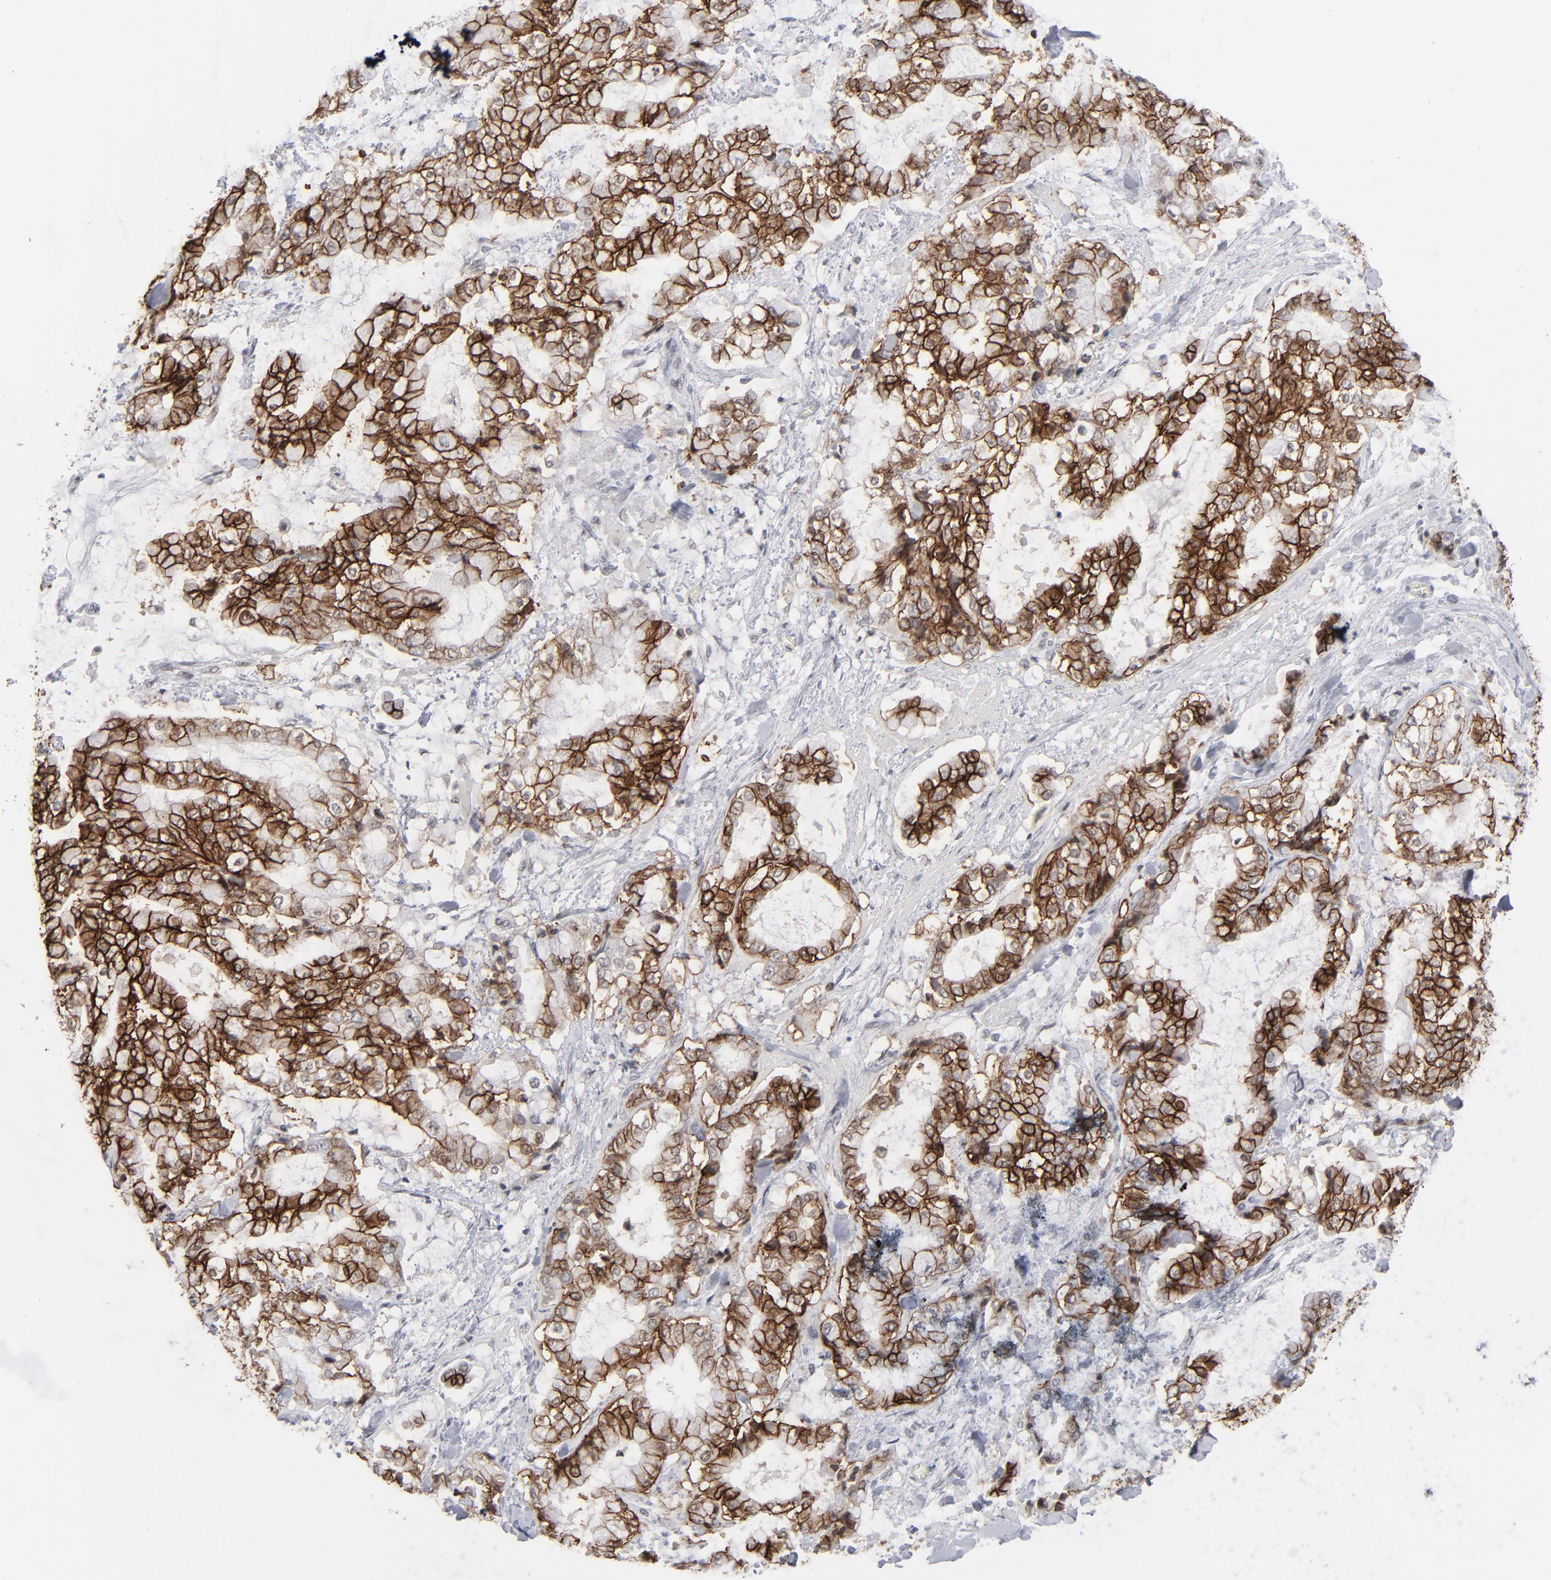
{"staining": {"intensity": "strong", "quantity": ">75%", "location": "cytoplasmic/membranous"}, "tissue": "stomach cancer", "cell_type": "Tumor cells", "image_type": "cancer", "snomed": [{"axis": "morphology", "description": "Normal tissue, NOS"}, {"axis": "morphology", "description": "Adenocarcinoma, NOS"}, {"axis": "topography", "description": "Stomach, upper"}, {"axis": "topography", "description": "Stomach"}], "caption": "A brown stain labels strong cytoplasmic/membranous positivity of a protein in stomach cancer (adenocarcinoma) tumor cells.", "gene": "IRF9", "patient": {"sex": "male", "age": 76}}